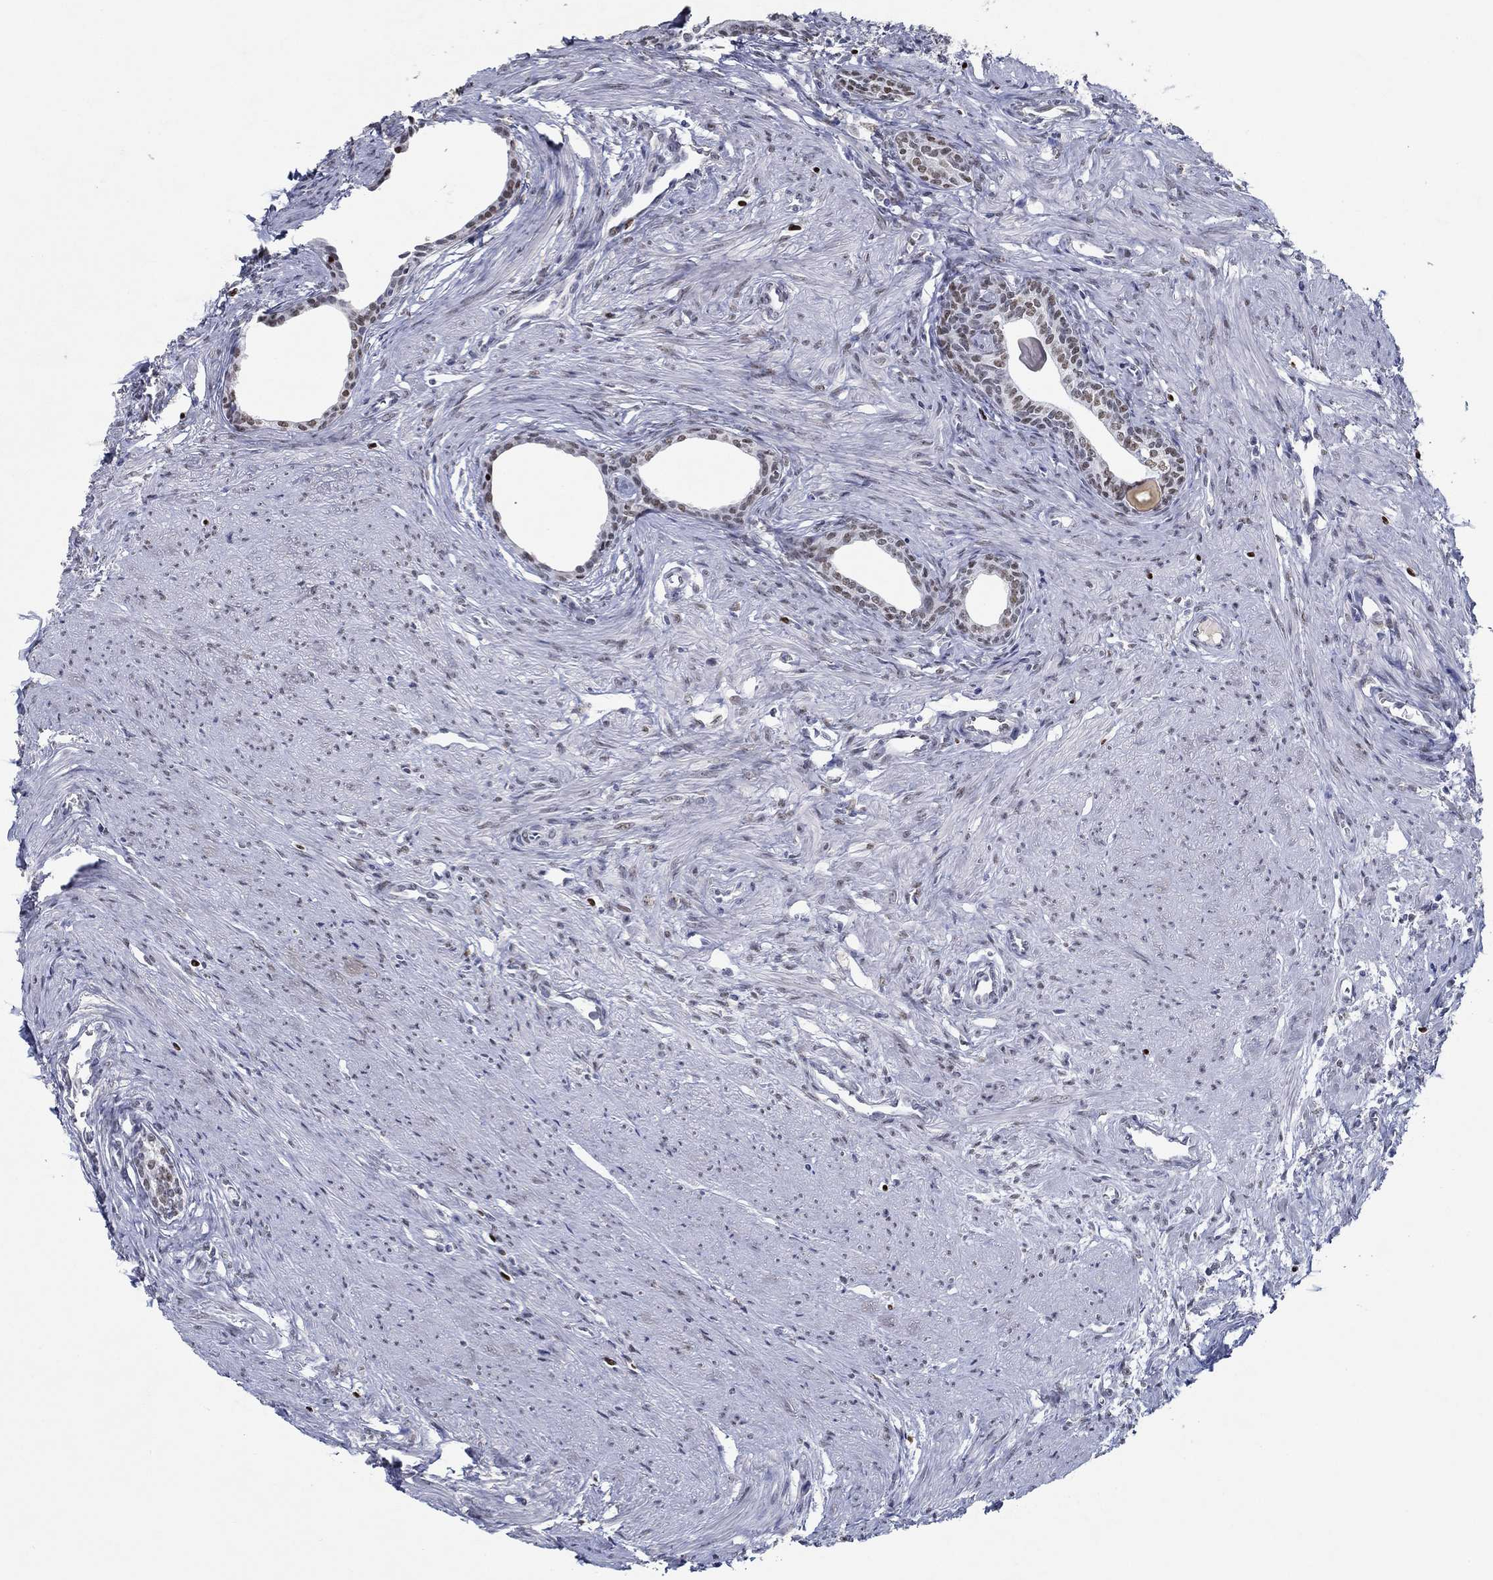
{"staining": {"intensity": "moderate", "quantity": "25%-75%", "location": "nuclear"}, "tissue": "prostate", "cell_type": "Glandular cells", "image_type": "normal", "snomed": [{"axis": "morphology", "description": "Normal tissue, NOS"}, {"axis": "topography", "description": "Prostate"}], "caption": "Immunohistochemical staining of benign human prostate shows moderate nuclear protein expression in approximately 25%-75% of glandular cells.", "gene": "GATA2", "patient": {"sex": "male", "age": 60}}